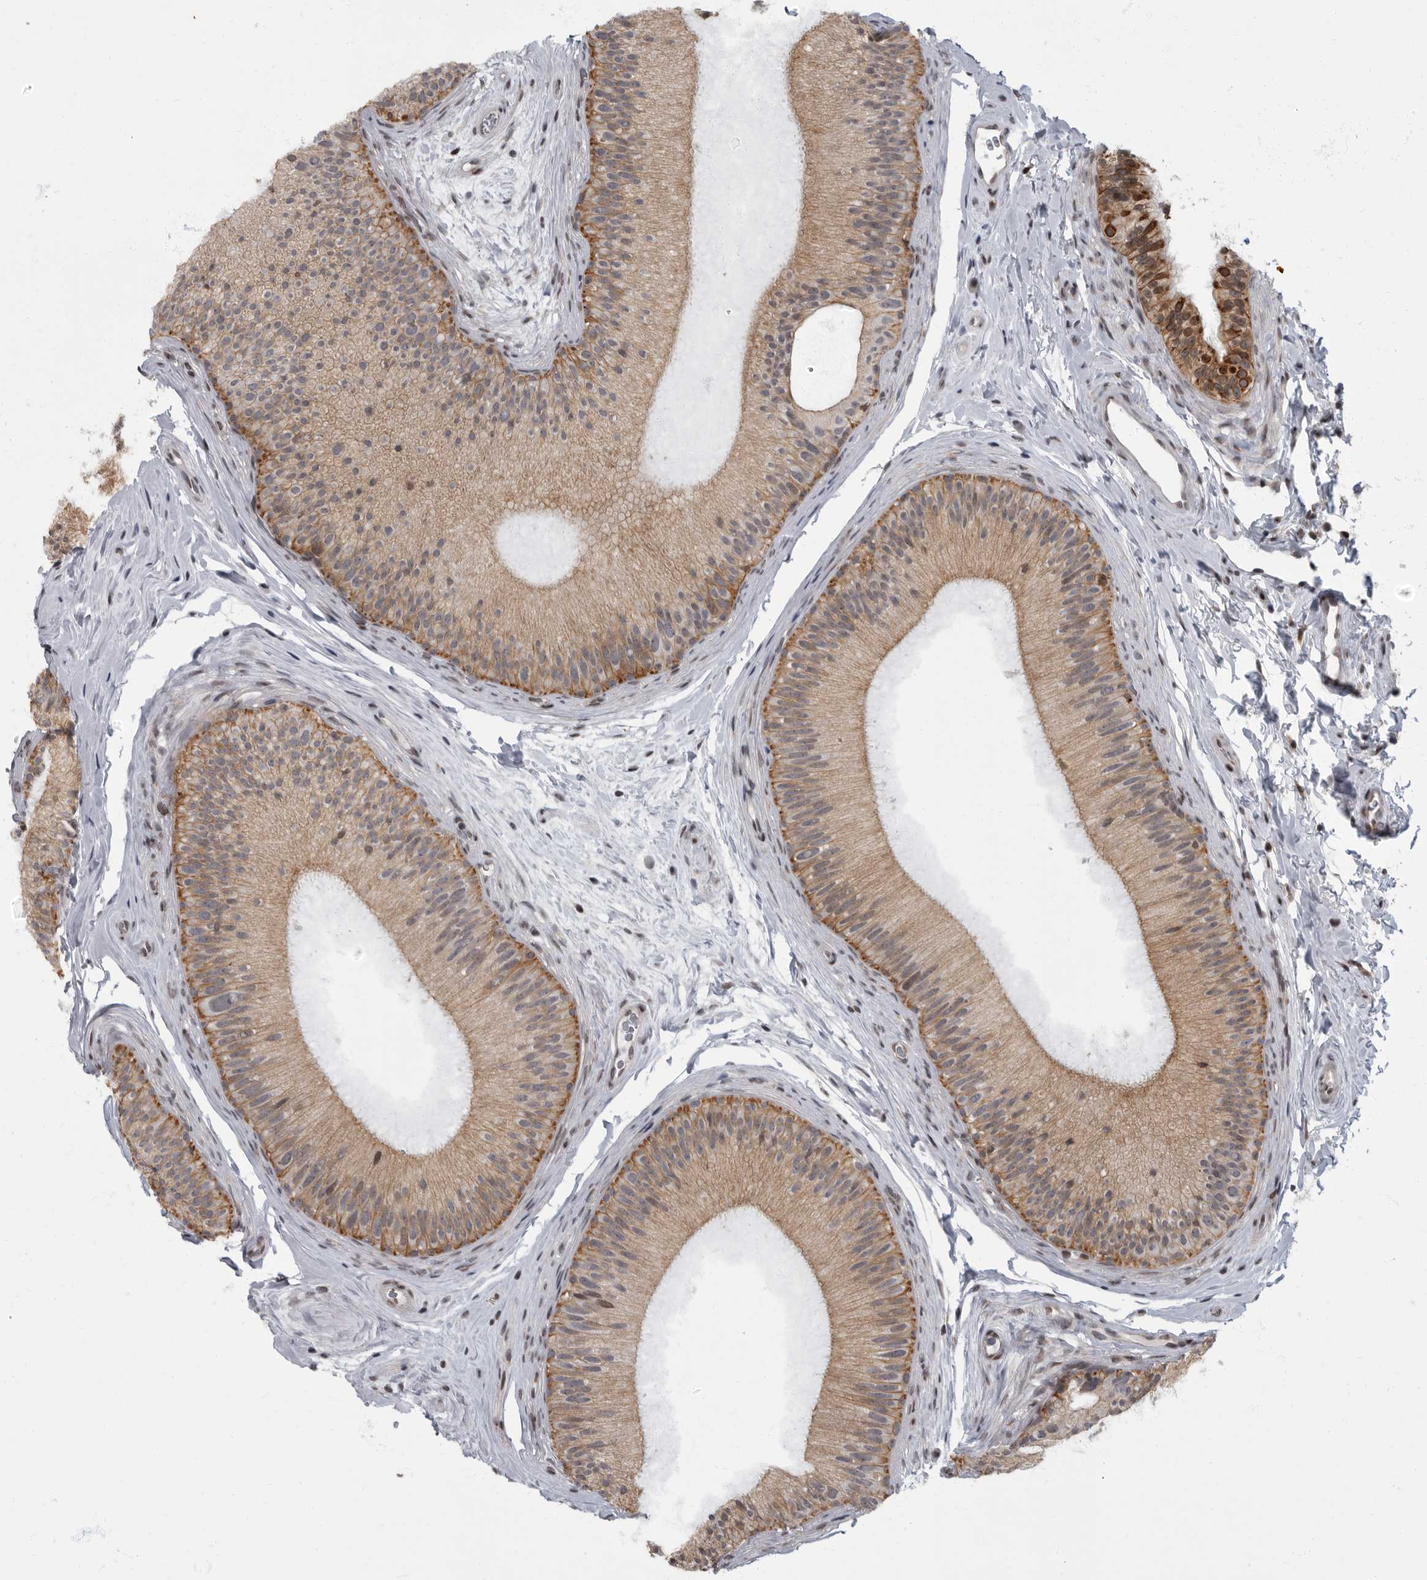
{"staining": {"intensity": "moderate", "quantity": ">75%", "location": "cytoplasmic/membranous"}, "tissue": "epididymis", "cell_type": "Glandular cells", "image_type": "normal", "snomed": [{"axis": "morphology", "description": "Normal tissue, NOS"}, {"axis": "topography", "description": "Epididymis"}], "caption": "Immunohistochemical staining of benign epididymis exhibits >75% levels of moderate cytoplasmic/membranous protein positivity in approximately >75% of glandular cells.", "gene": "EVI5", "patient": {"sex": "male", "age": 45}}